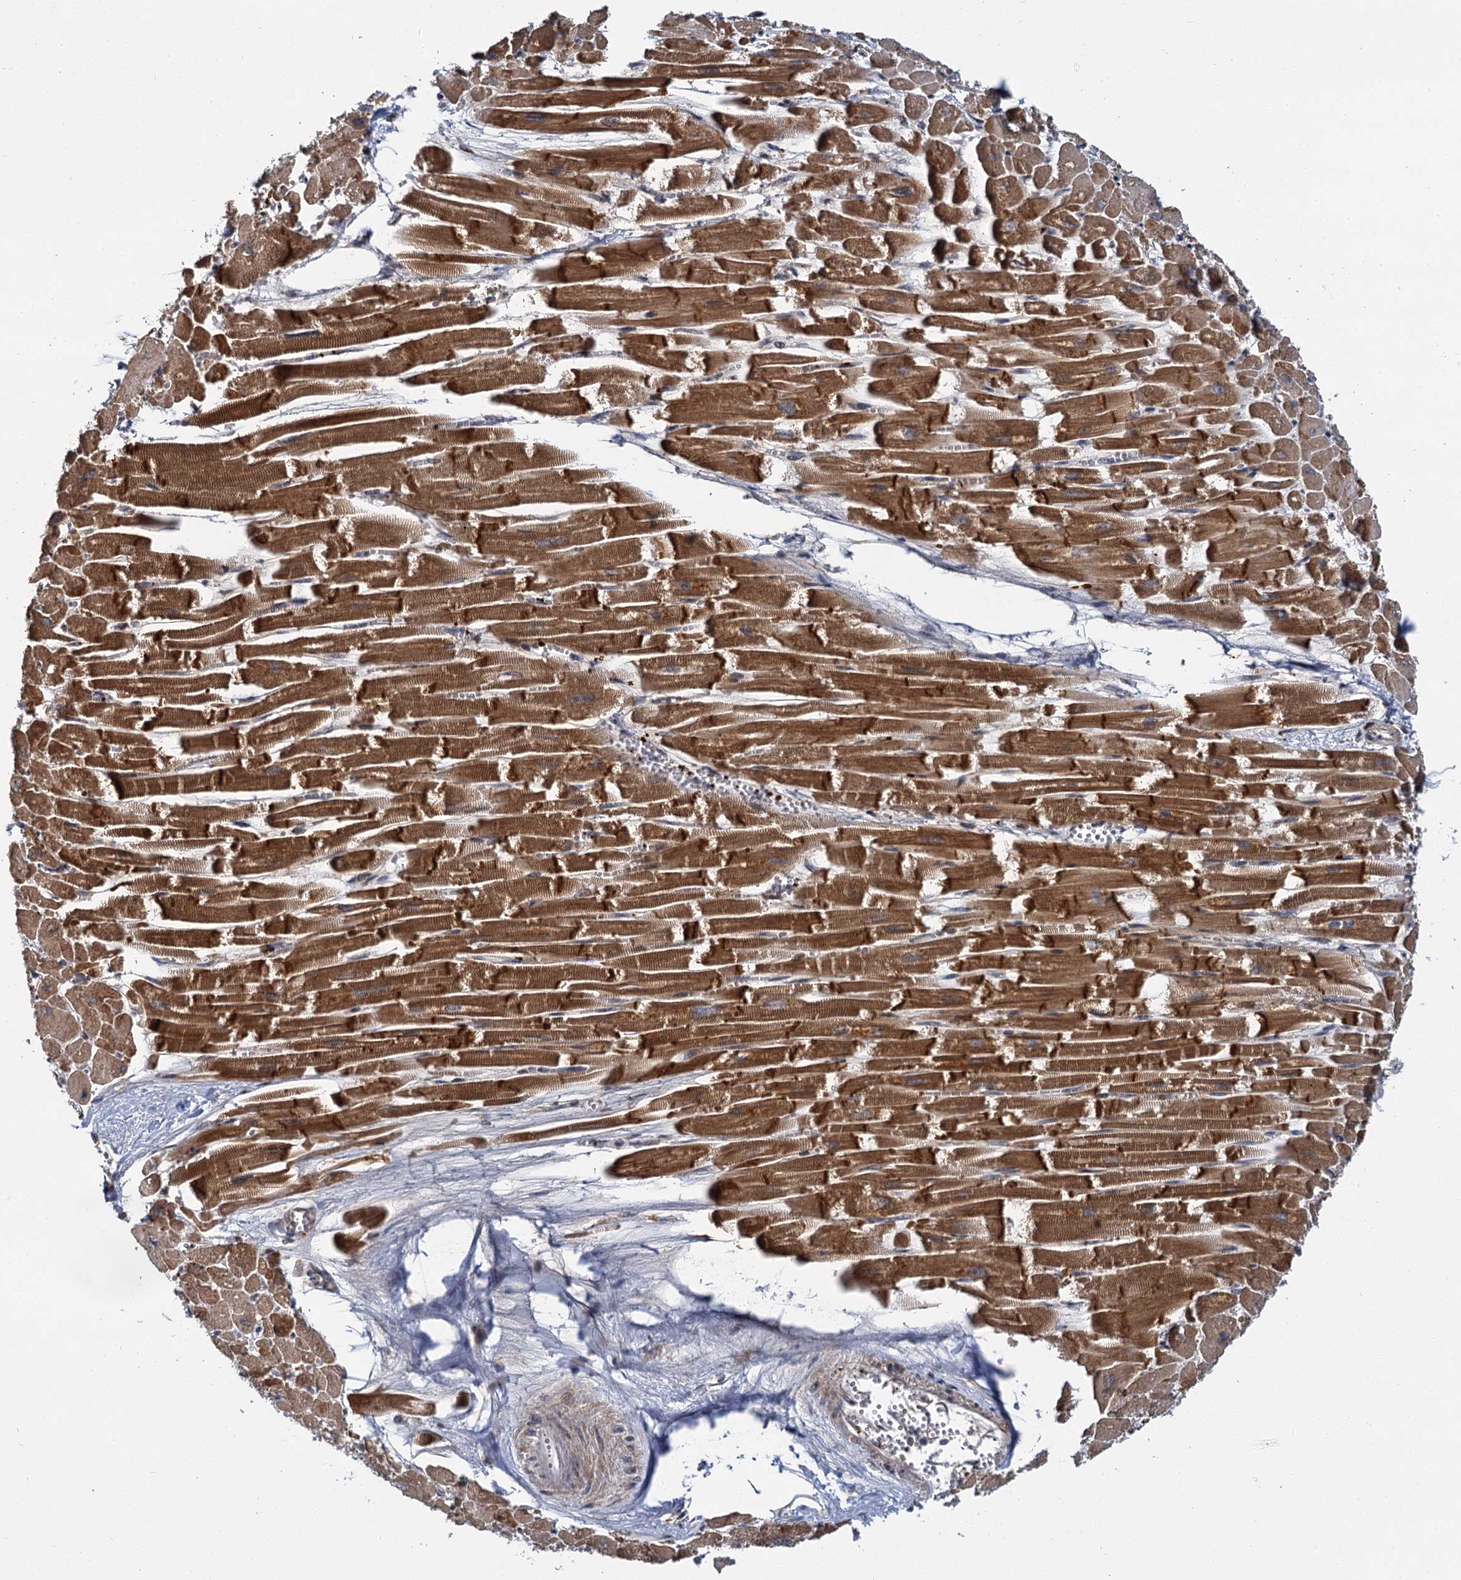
{"staining": {"intensity": "strong", "quantity": "25%-75%", "location": "cytoplasmic/membranous"}, "tissue": "heart muscle", "cell_type": "Cardiomyocytes", "image_type": "normal", "snomed": [{"axis": "morphology", "description": "Normal tissue, NOS"}, {"axis": "topography", "description": "Heart"}], "caption": "Cardiomyocytes display high levels of strong cytoplasmic/membranous positivity in about 25%-75% of cells in normal heart muscle.", "gene": "MBD6", "patient": {"sex": "male", "age": 54}}